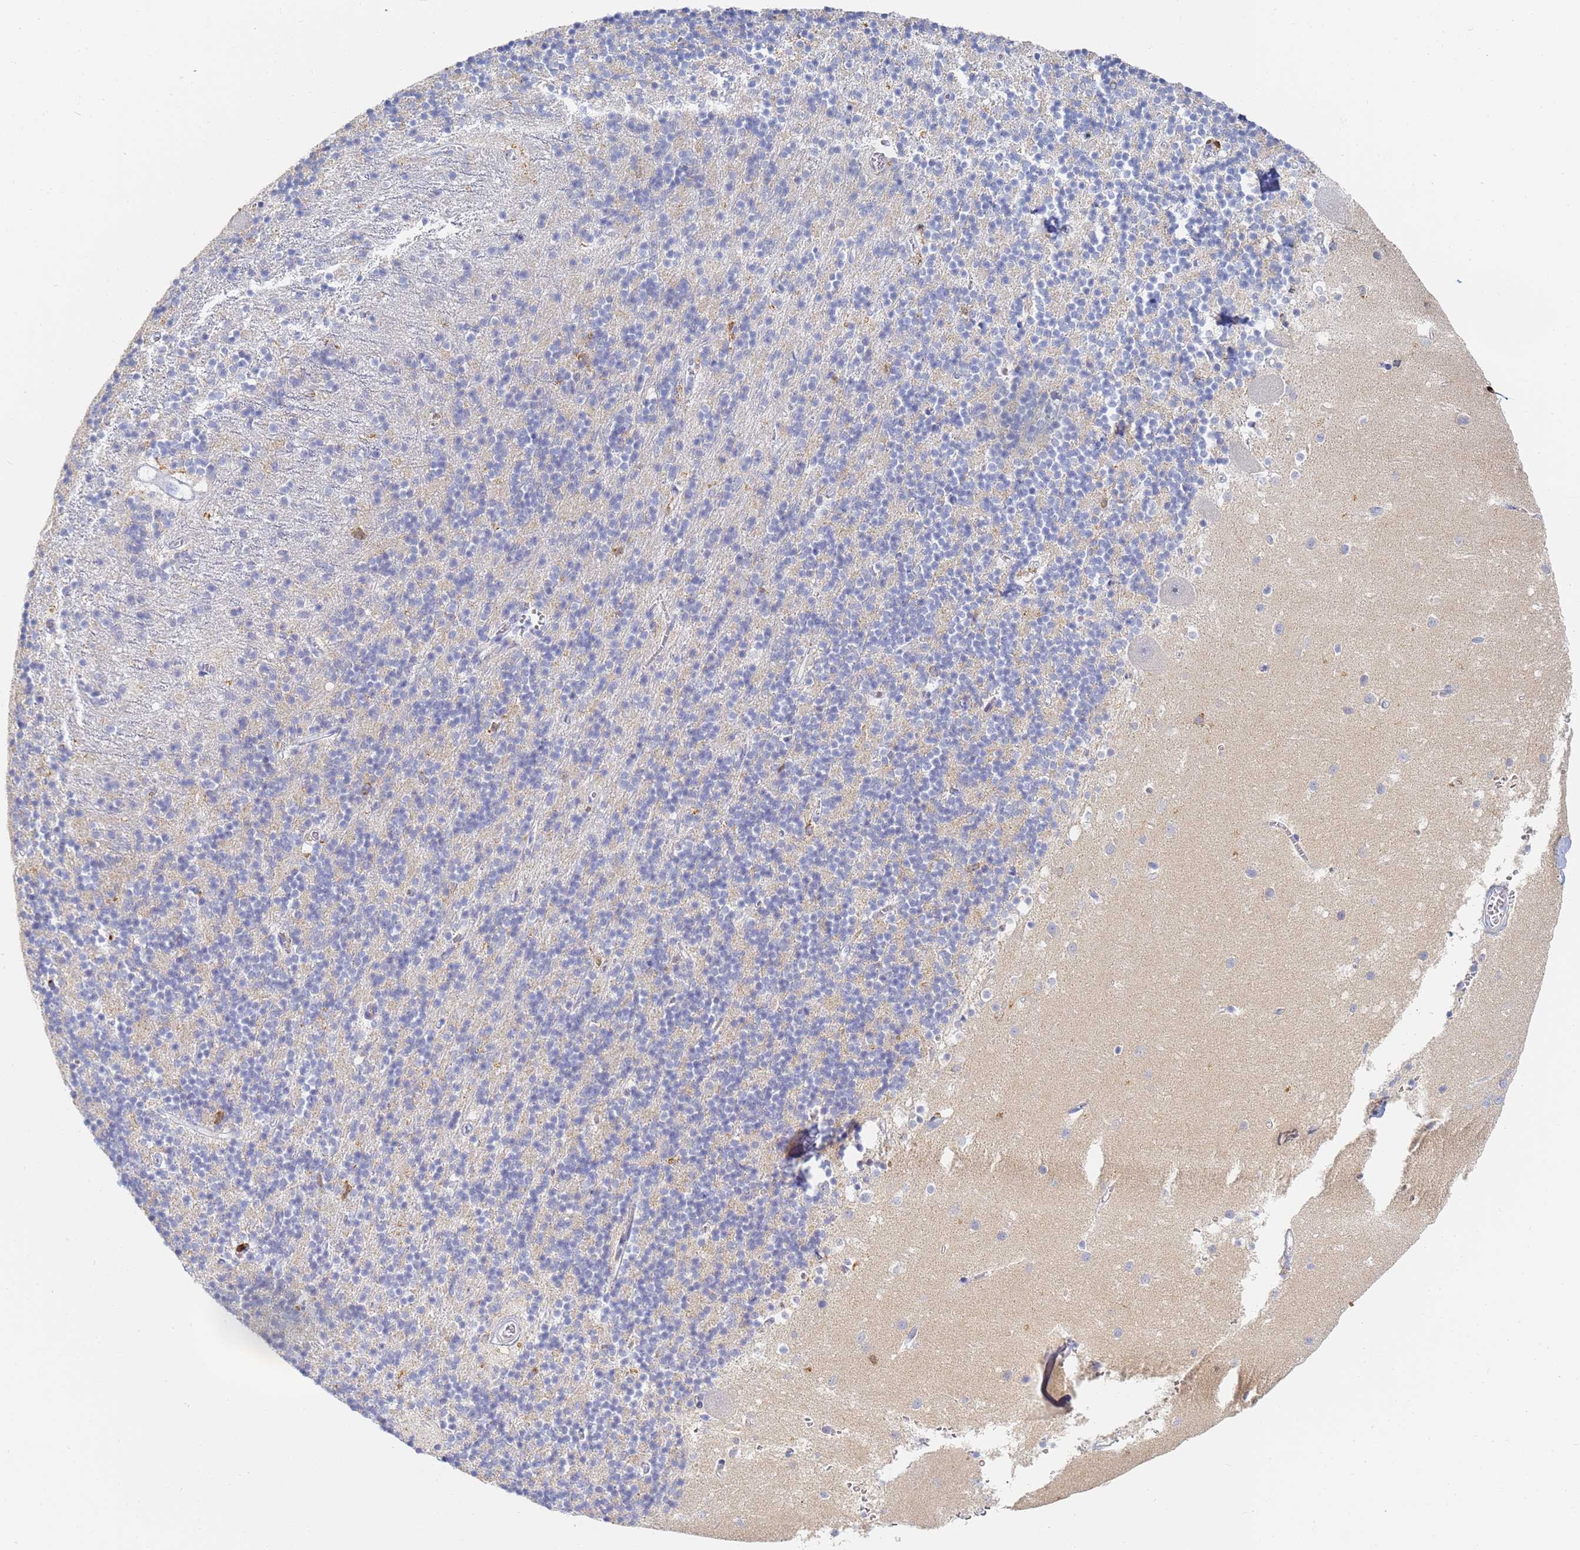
{"staining": {"intensity": "negative", "quantity": "none", "location": "none"}, "tissue": "cerebellum", "cell_type": "Cells in granular layer", "image_type": "normal", "snomed": [{"axis": "morphology", "description": "Normal tissue, NOS"}, {"axis": "topography", "description": "Cerebellum"}], "caption": "Cerebellum was stained to show a protein in brown. There is no significant expression in cells in granular layer. (DAB (3,3'-diaminobenzidine) immunohistochemistry visualized using brightfield microscopy, high magnification).", "gene": "BIN2", "patient": {"sex": "male", "age": 54}}